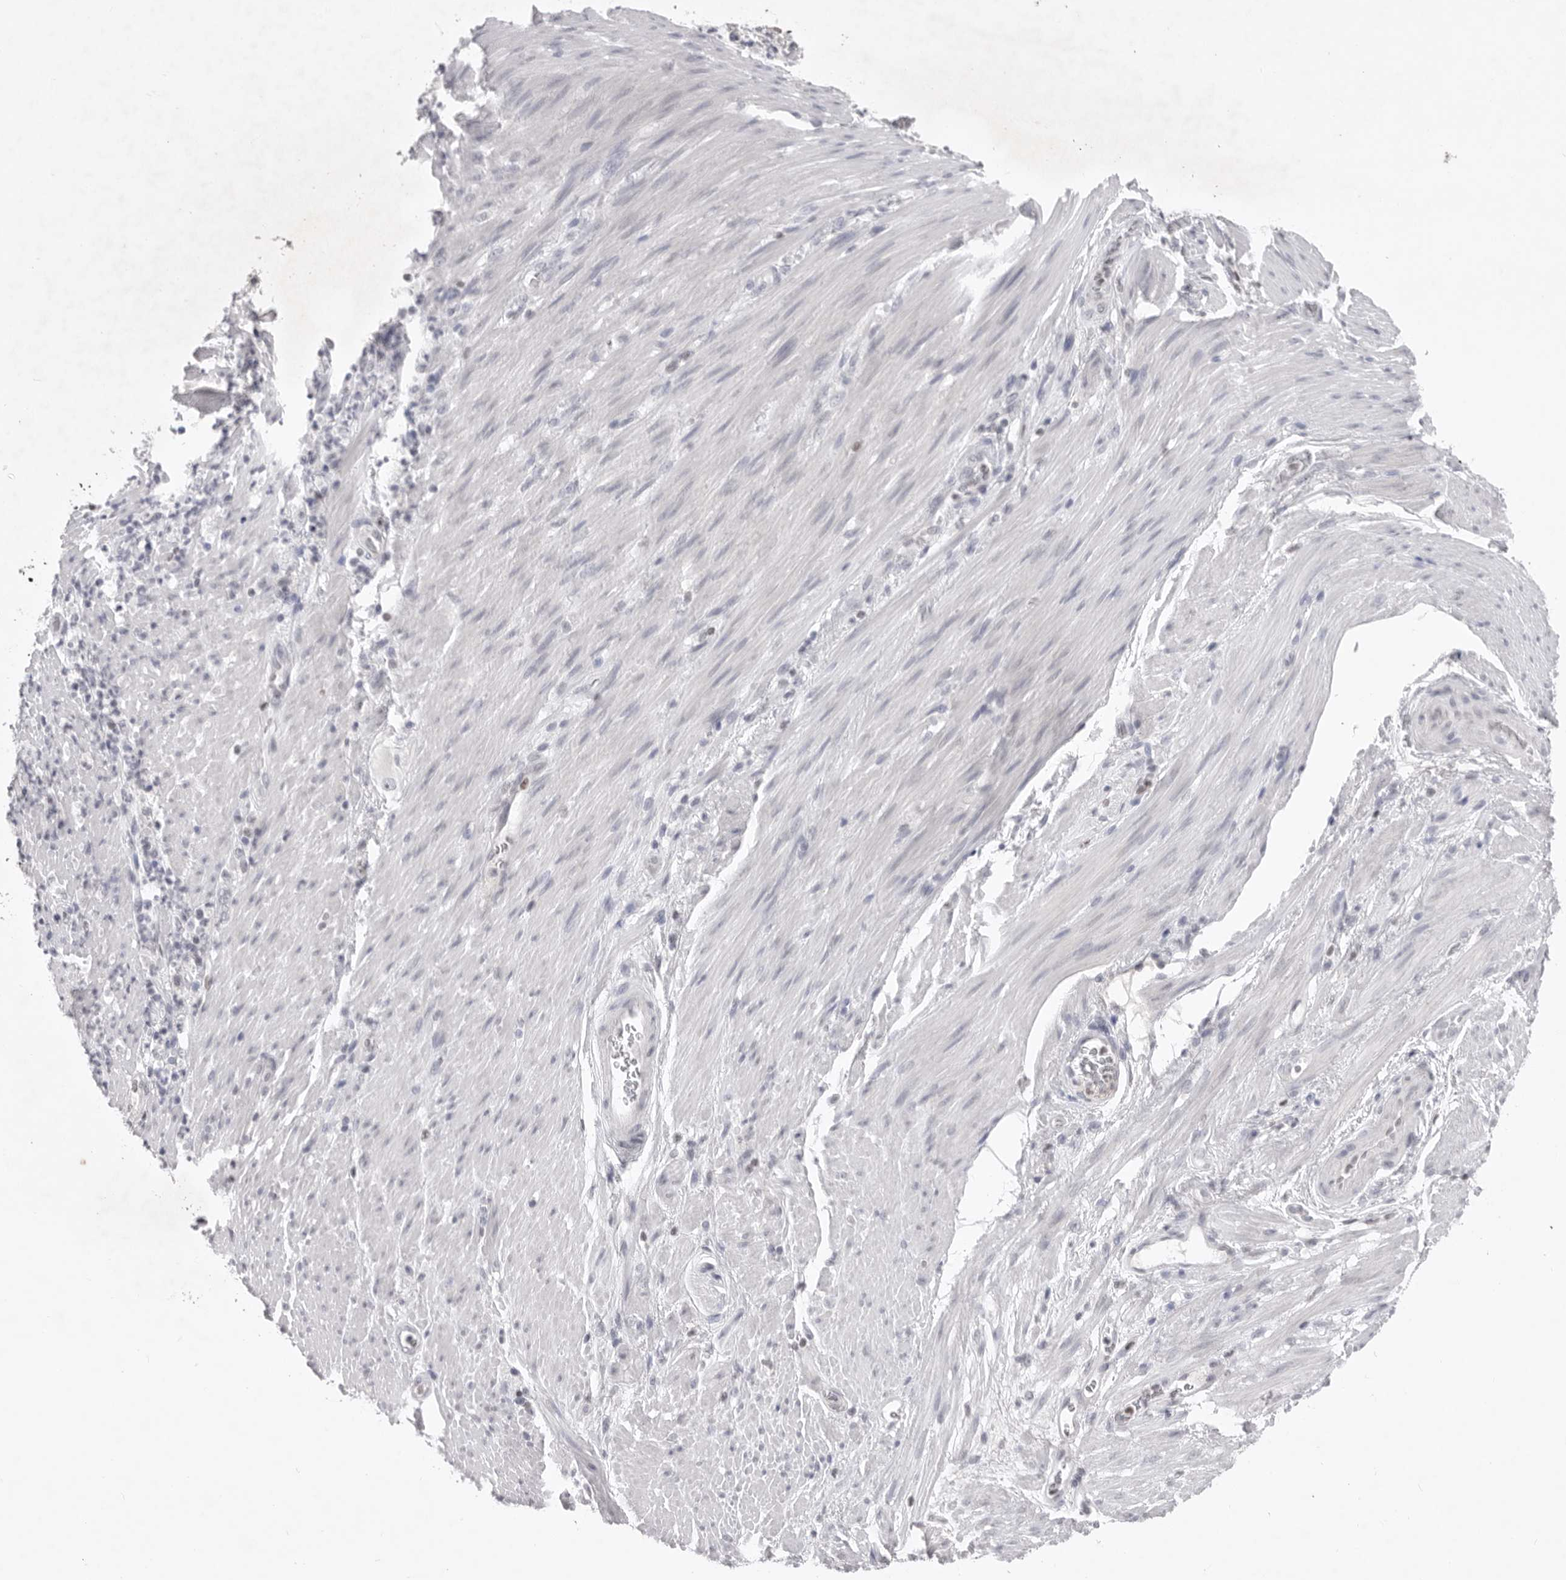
{"staining": {"intensity": "negative", "quantity": "none", "location": "none"}, "tissue": "stomach cancer", "cell_type": "Tumor cells", "image_type": "cancer", "snomed": [{"axis": "morphology", "description": "Adenocarcinoma, NOS"}, {"axis": "topography", "description": "Stomach"}], "caption": "This is a histopathology image of immunohistochemistry (IHC) staining of stomach adenocarcinoma, which shows no positivity in tumor cells.", "gene": "ZBTB7B", "patient": {"sex": "female", "age": 73}}